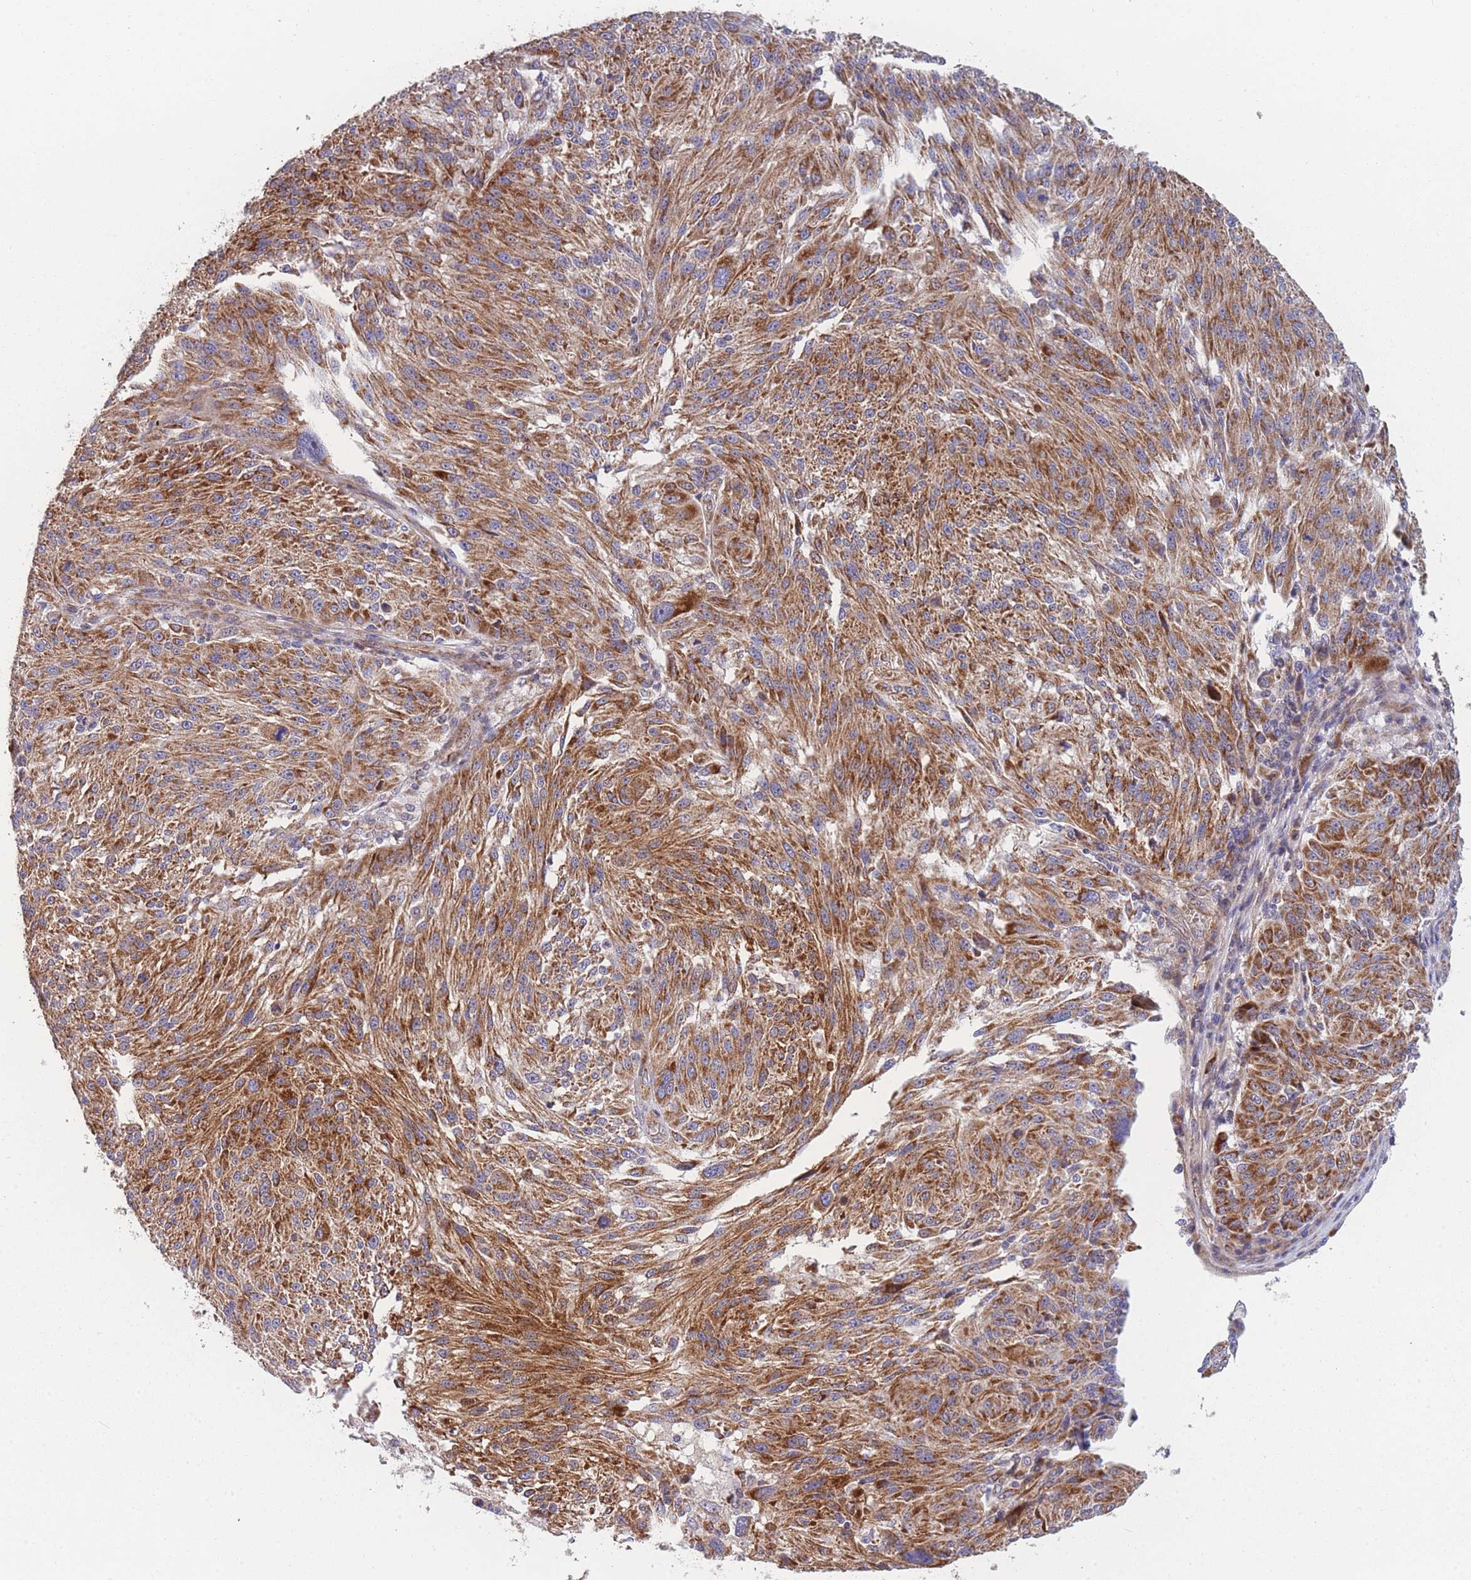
{"staining": {"intensity": "strong", "quantity": ">75%", "location": "cytoplasmic/membranous"}, "tissue": "melanoma", "cell_type": "Tumor cells", "image_type": "cancer", "snomed": [{"axis": "morphology", "description": "Malignant melanoma, NOS"}, {"axis": "topography", "description": "Skin"}], "caption": "Melanoma was stained to show a protein in brown. There is high levels of strong cytoplasmic/membranous staining in about >75% of tumor cells. (Stains: DAB in brown, nuclei in blue, Microscopy: brightfield microscopy at high magnification).", "gene": "MTRES1", "patient": {"sex": "male", "age": 53}}